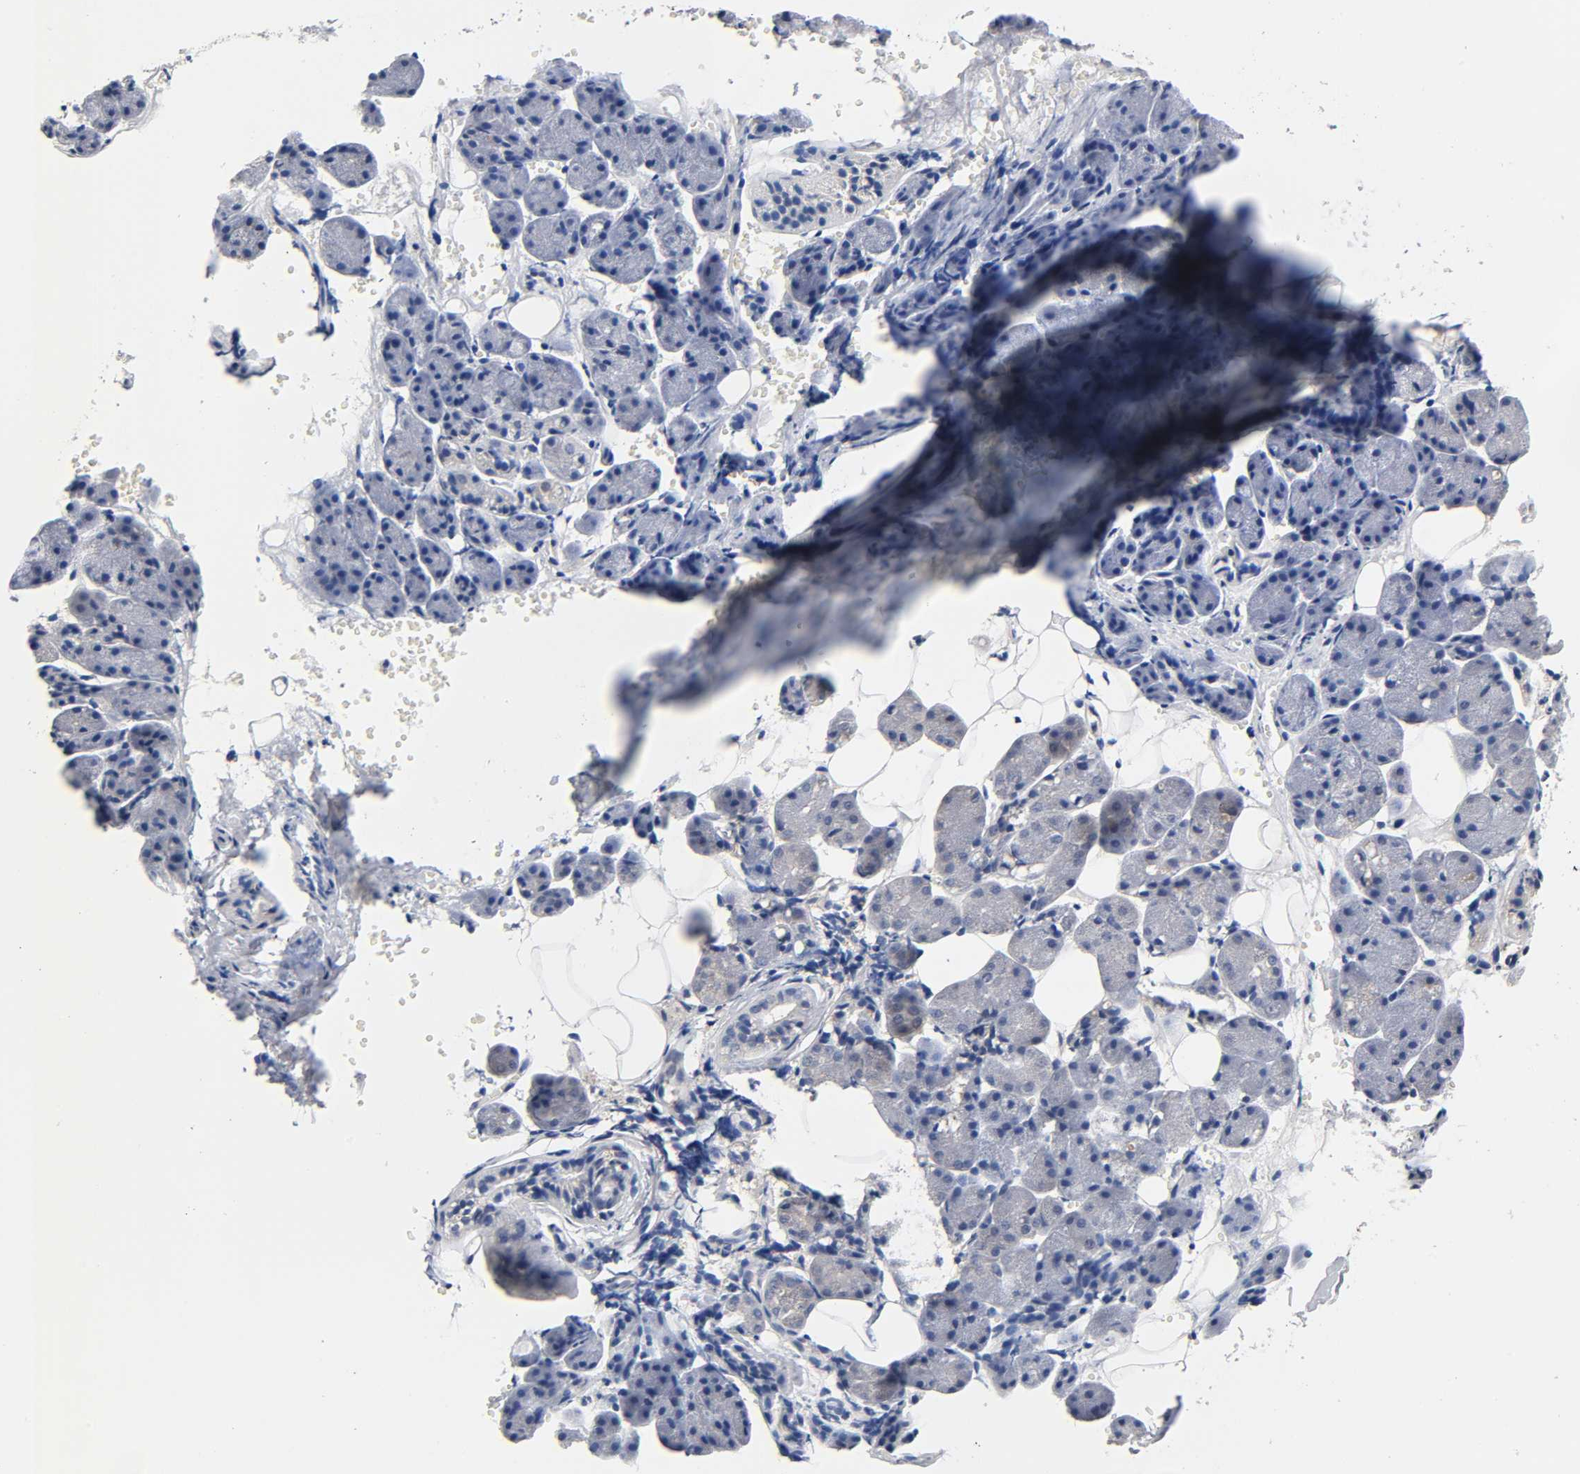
{"staining": {"intensity": "negative", "quantity": "none", "location": "none"}, "tissue": "salivary gland", "cell_type": "Glandular cells", "image_type": "normal", "snomed": [{"axis": "morphology", "description": "Normal tissue, NOS"}, {"axis": "morphology", "description": "Adenoma, NOS"}, {"axis": "topography", "description": "Salivary gland"}], "caption": "This is an immunohistochemistry (IHC) histopathology image of unremarkable human salivary gland. There is no positivity in glandular cells.", "gene": "FYN", "patient": {"sex": "female", "age": 32}}